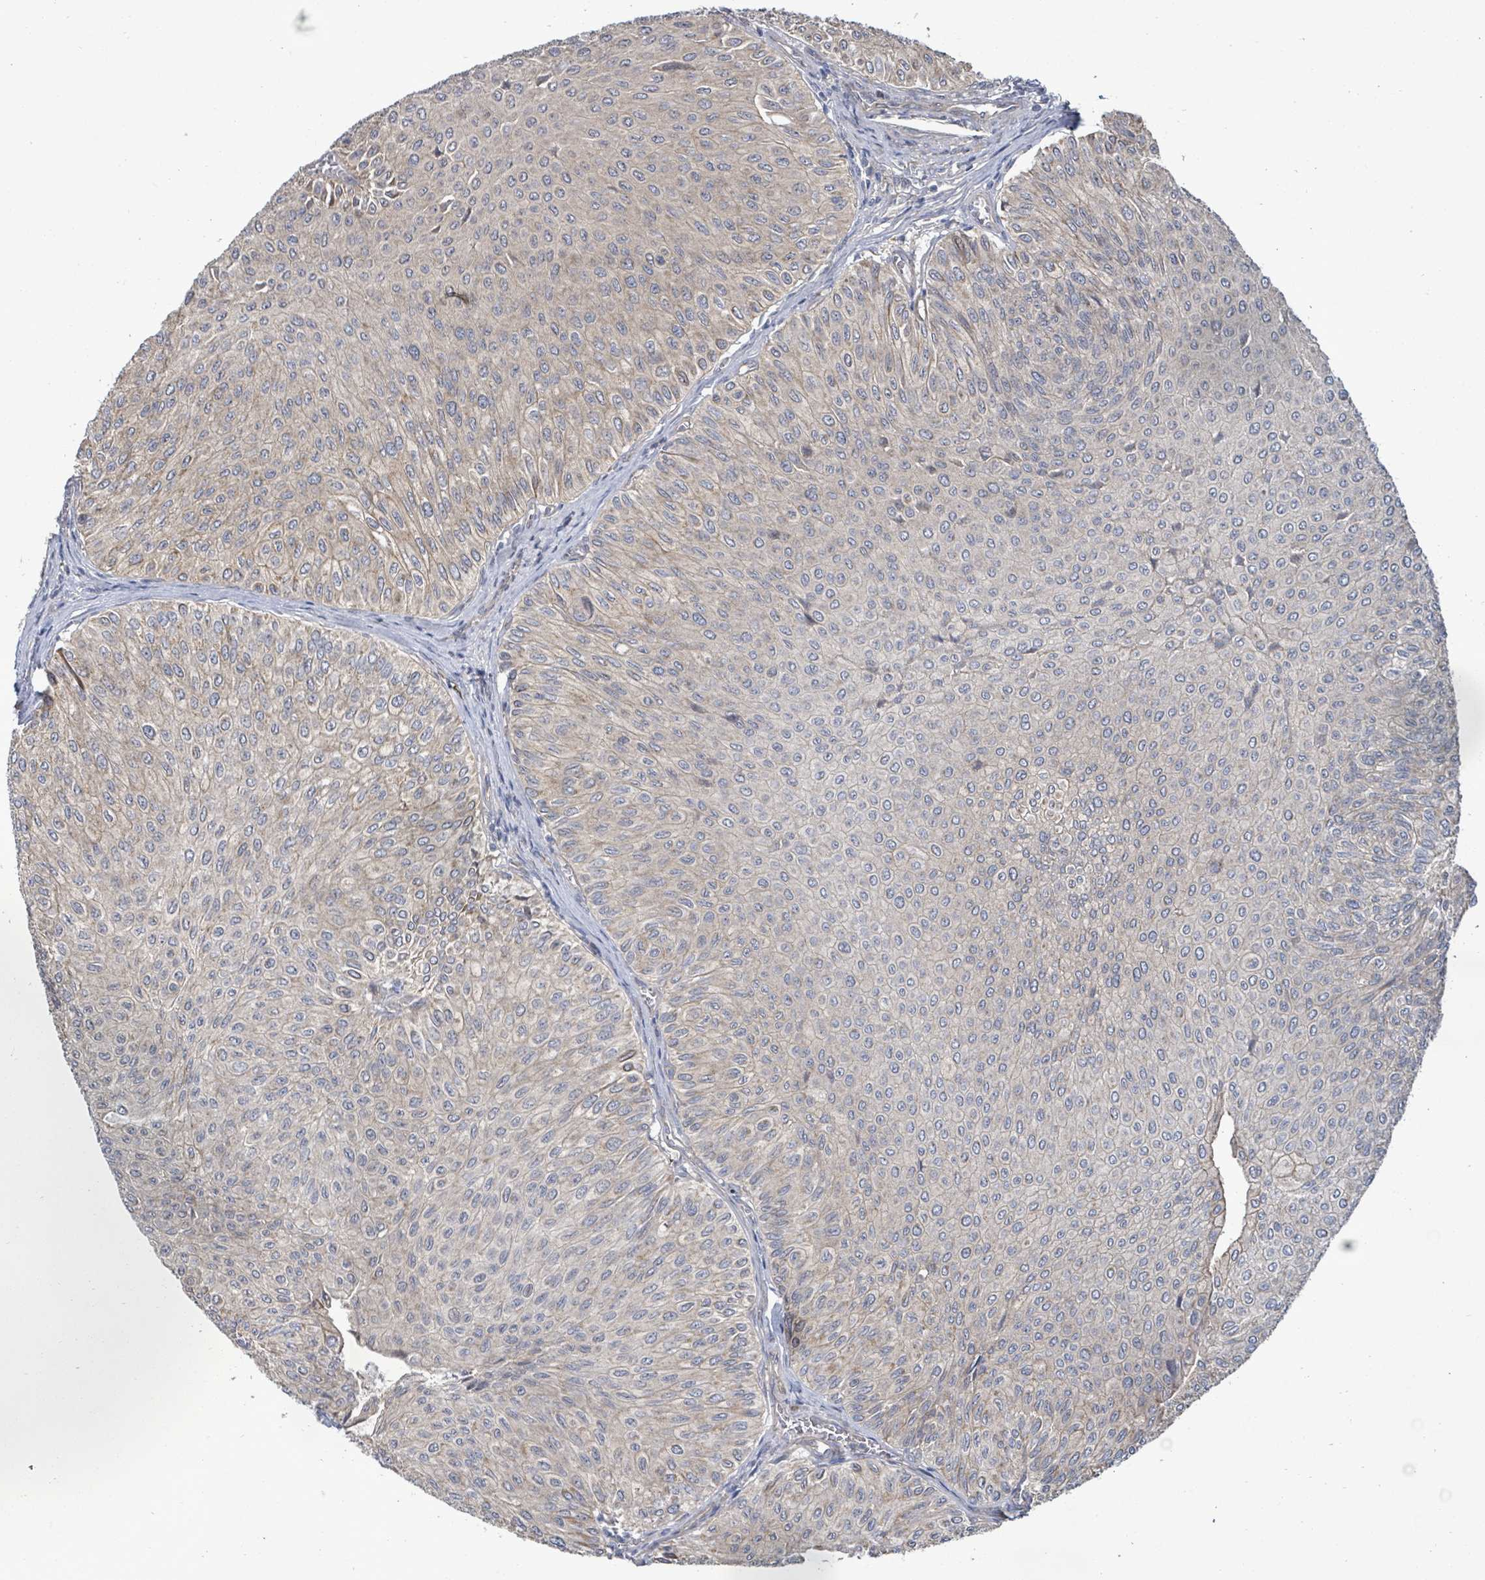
{"staining": {"intensity": "weak", "quantity": "<25%", "location": "cytoplasmic/membranous"}, "tissue": "urothelial cancer", "cell_type": "Tumor cells", "image_type": "cancer", "snomed": [{"axis": "morphology", "description": "Urothelial carcinoma, NOS"}, {"axis": "topography", "description": "Urinary bladder"}], "caption": "Immunohistochemistry (IHC) image of neoplastic tissue: transitional cell carcinoma stained with DAB demonstrates no significant protein expression in tumor cells.", "gene": "KBTBD11", "patient": {"sex": "male", "age": 59}}